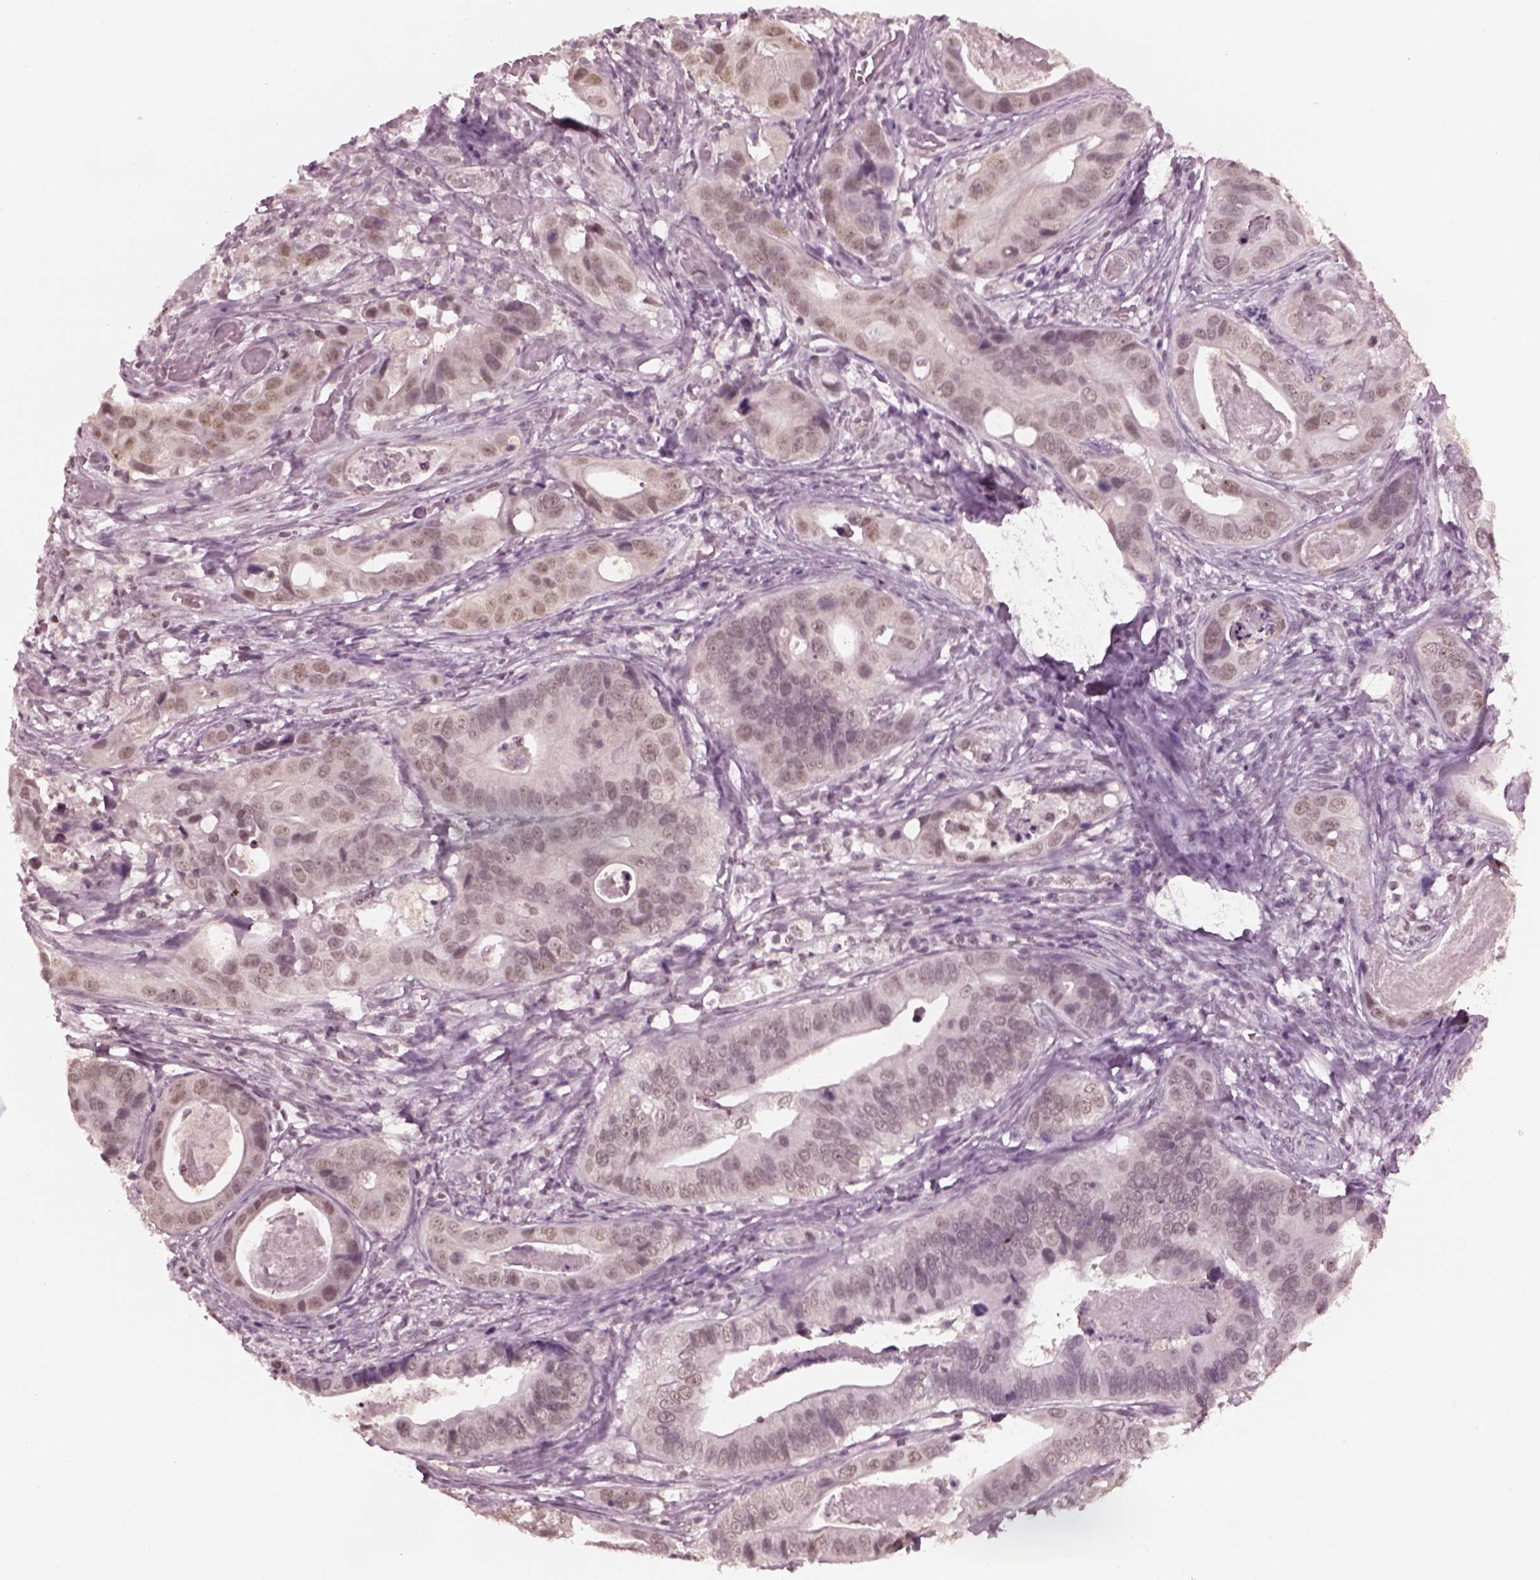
{"staining": {"intensity": "negative", "quantity": "none", "location": "none"}, "tissue": "stomach cancer", "cell_type": "Tumor cells", "image_type": "cancer", "snomed": [{"axis": "morphology", "description": "Adenocarcinoma, NOS"}, {"axis": "topography", "description": "Stomach"}], "caption": "The IHC micrograph has no significant positivity in tumor cells of stomach cancer (adenocarcinoma) tissue.", "gene": "RUVBL2", "patient": {"sex": "male", "age": 84}}